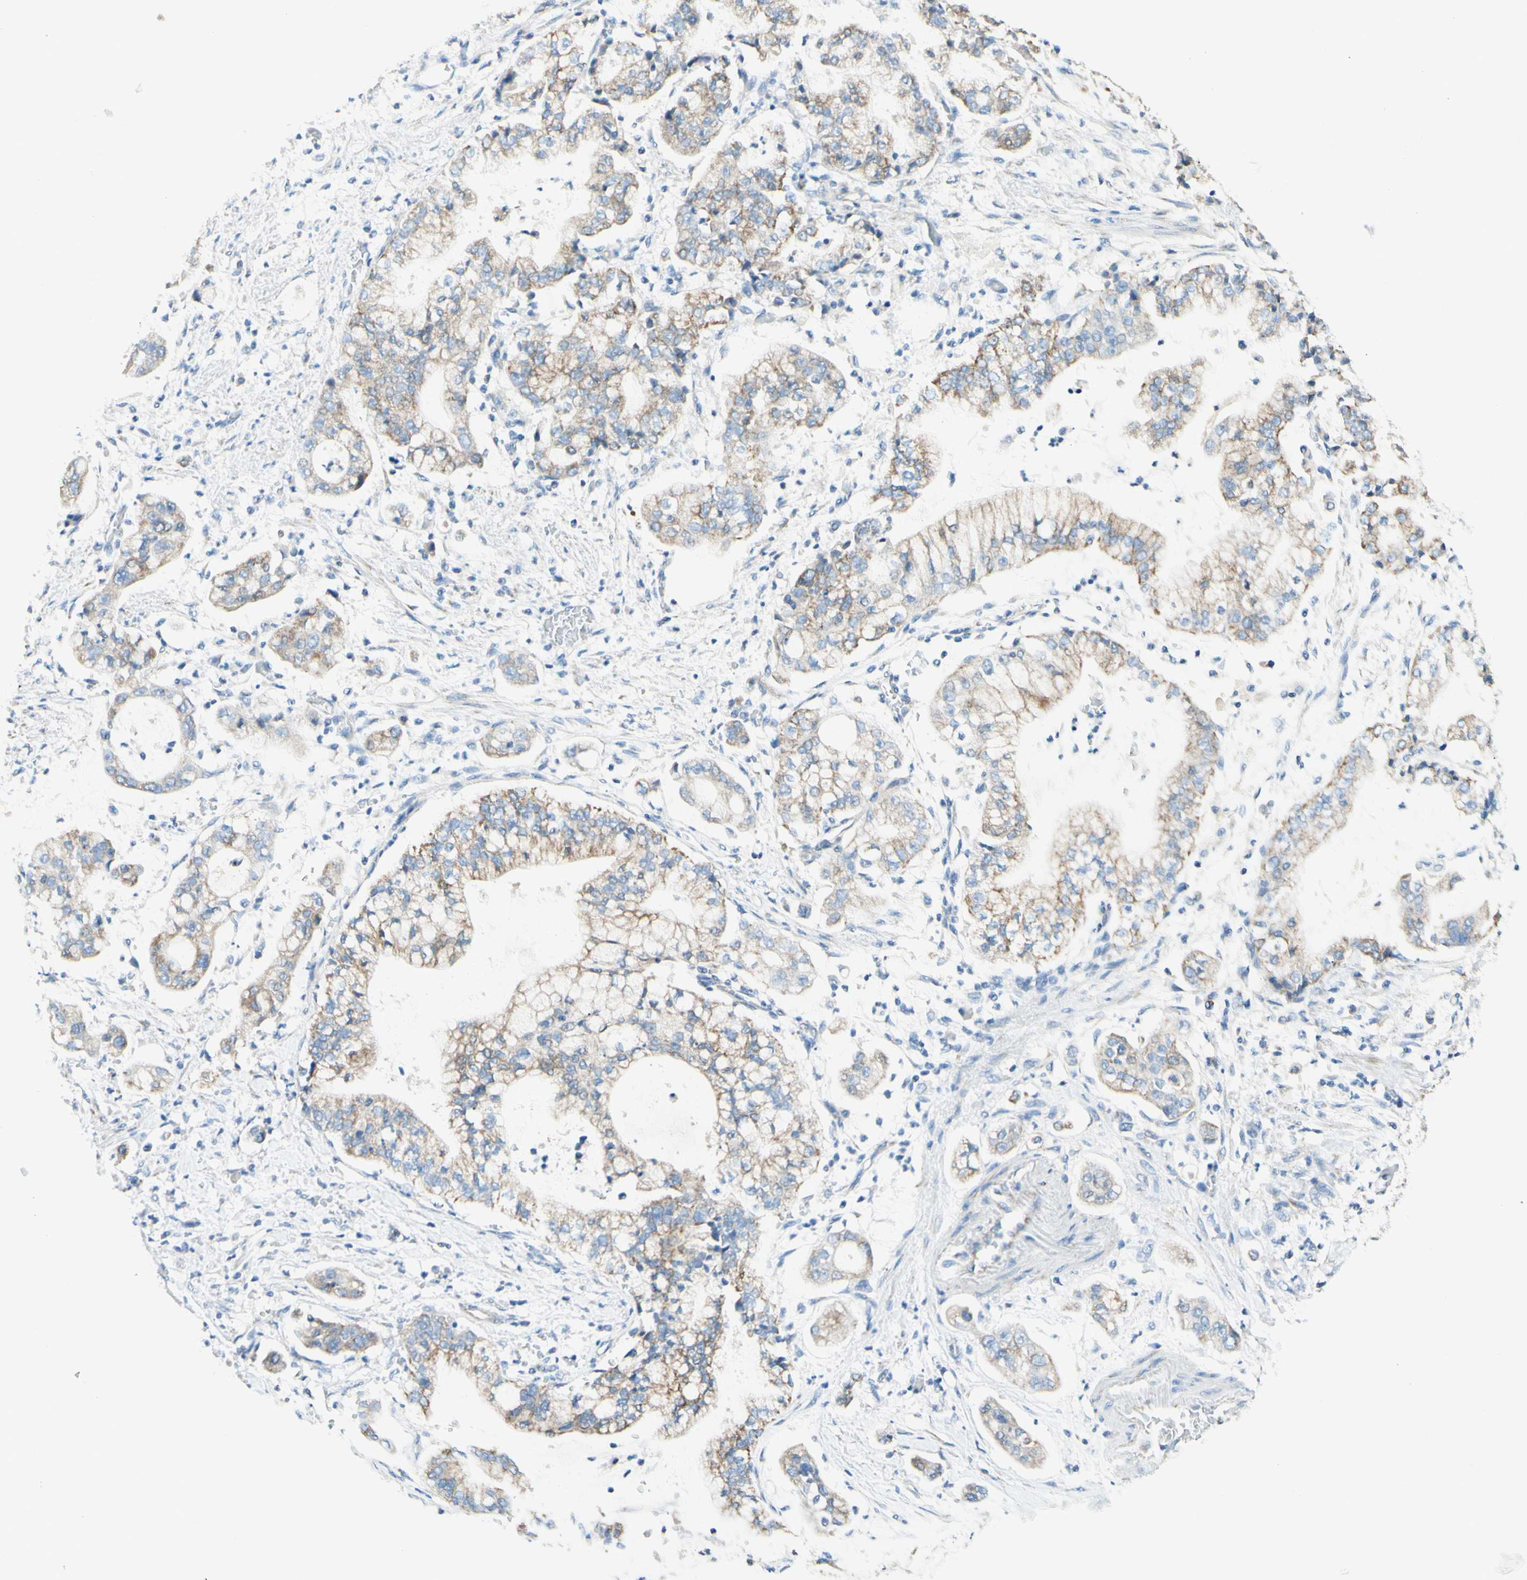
{"staining": {"intensity": "weak", "quantity": ">75%", "location": "cytoplasmic/membranous"}, "tissue": "stomach cancer", "cell_type": "Tumor cells", "image_type": "cancer", "snomed": [{"axis": "morphology", "description": "Adenocarcinoma, NOS"}, {"axis": "topography", "description": "Stomach"}], "caption": "Stomach adenocarcinoma stained with a brown dye reveals weak cytoplasmic/membranous positive expression in approximately >75% of tumor cells.", "gene": "ARMC10", "patient": {"sex": "male", "age": 76}}